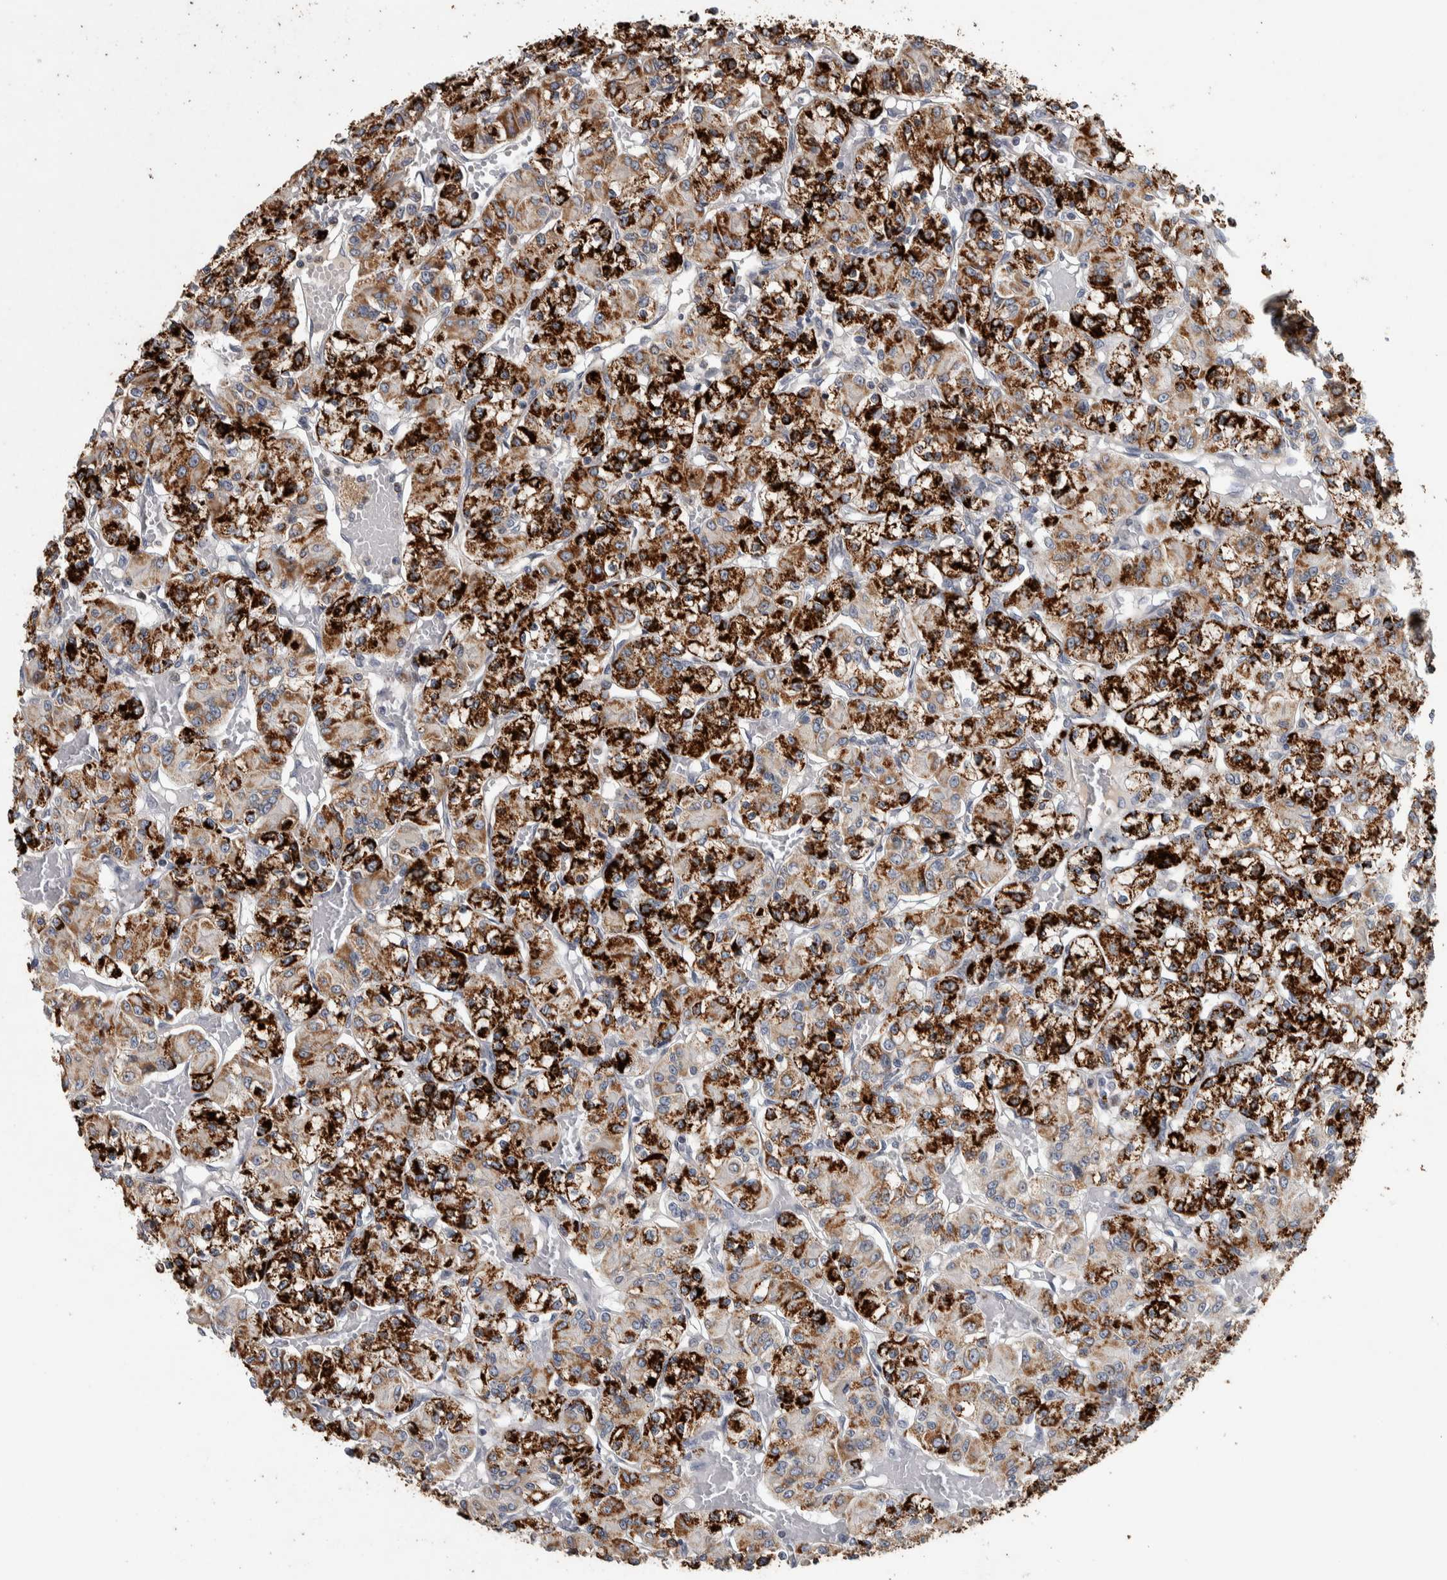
{"staining": {"intensity": "strong", "quantity": ">75%", "location": "cytoplasmic/membranous"}, "tissue": "renal cancer", "cell_type": "Tumor cells", "image_type": "cancer", "snomed": [{"axis": "morphology", "description": "Adenocarcinoma, NOS"}, {"axis": "topography", "description": "Kidney"}], "caption": "Approximately >75% of tumor cells in renal adenocarcinoma exhibit strong cytoplasmic/membranous protein expression as visualized by brown immunohistochemical staining.", "gene": "FAM78A", "patient": {"sex": "female", "age": 59}}